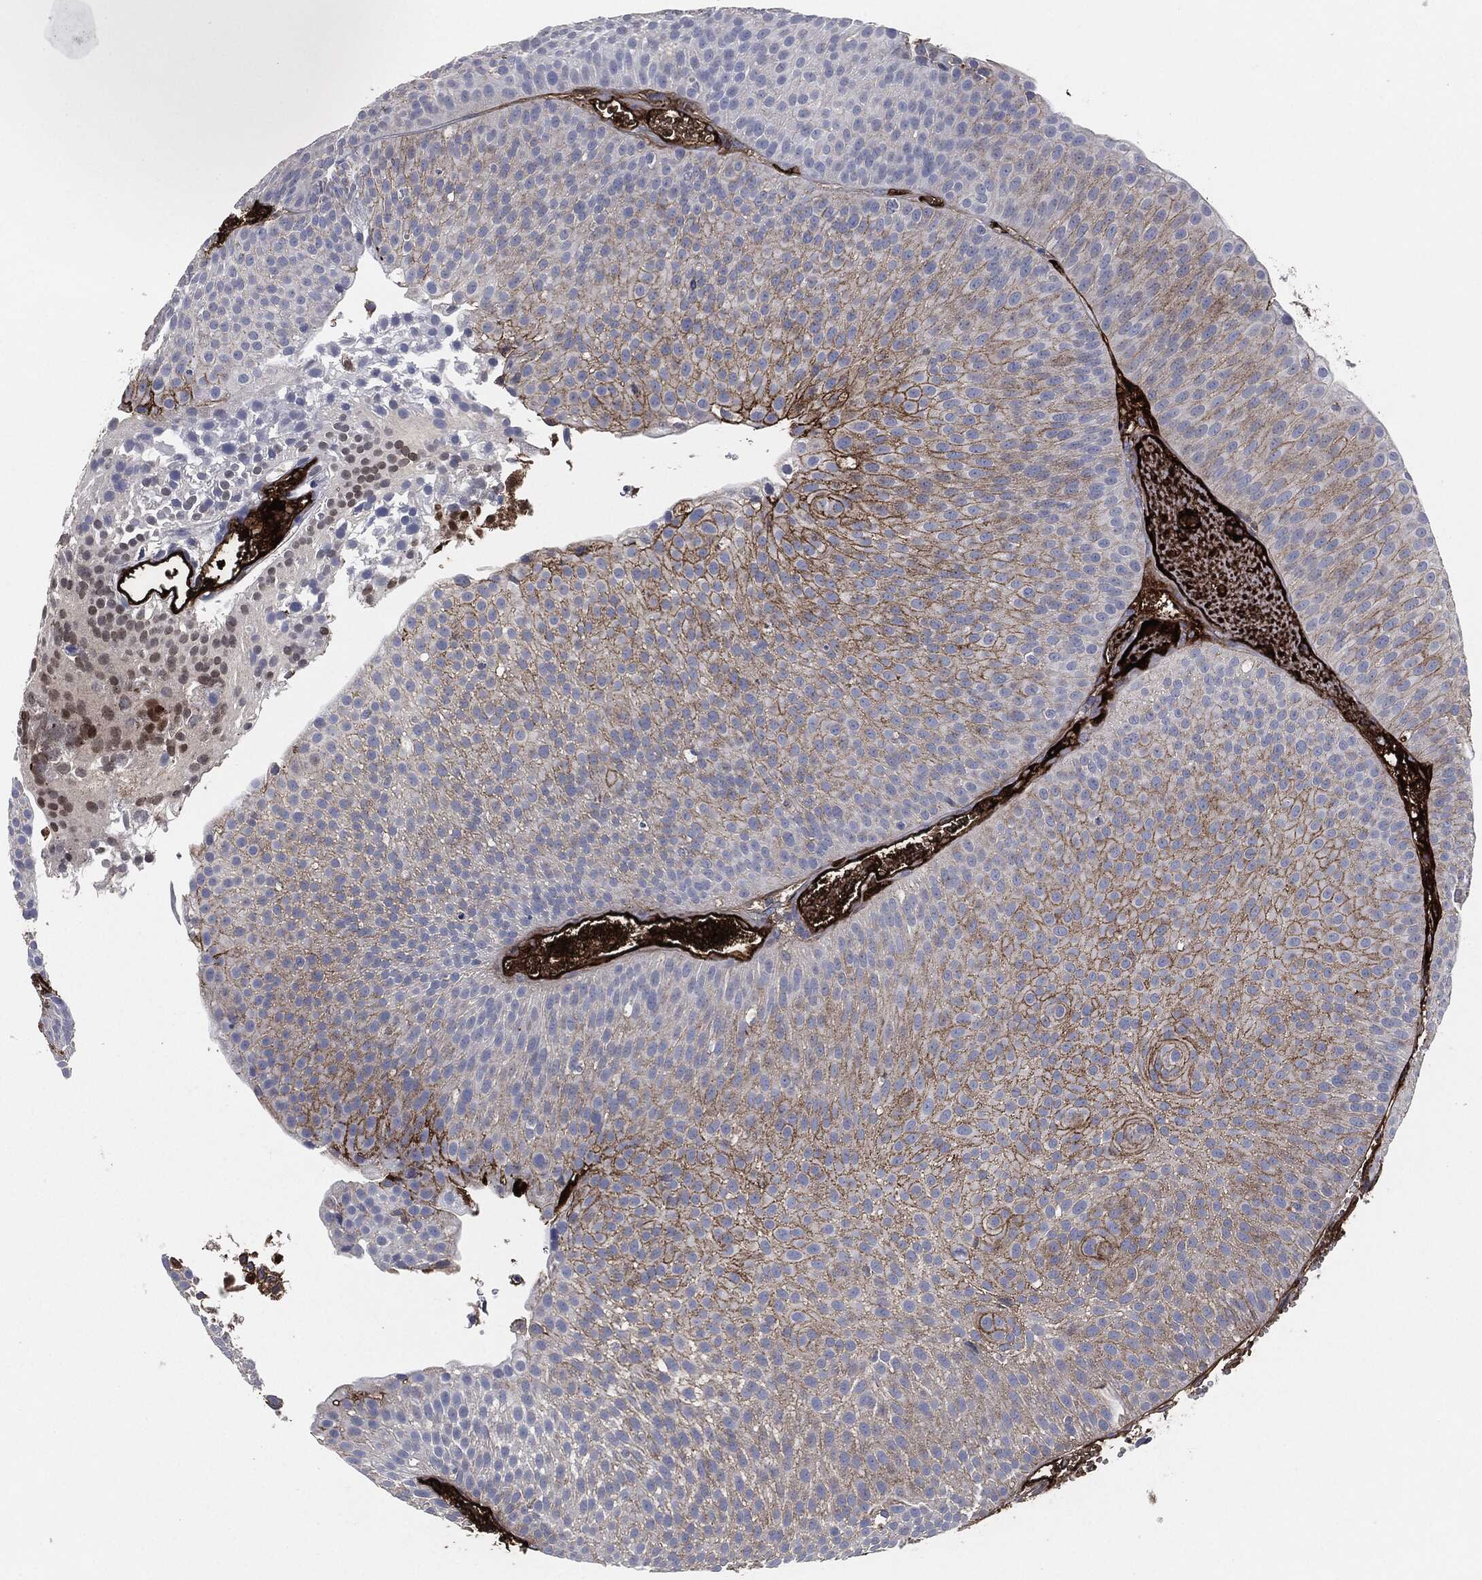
{"staining": {"intensity": "moderate", "quantity": "25%-75%", "location": "cytoplasmic/membranous"}, "tissue": "urothelial cancer", "cell_type": "Tumor cells", "image_type": "cancer", "snomed": [{"axis": "morphology", "description": "Urothelial carcinoma, Low grade"}, {"axis": "topography", "description": "Urinary bladder"}], "caption": "High-magnification brightfield microscopy of urothelial carcinoma (low-grade) stained with DAB (3,3'-diaminobenzidine) (brown) and counterstained with hematoxylin (blue). tumor cells exhibit moderate cytoplasmic/membranous expression is appreciated in approximately25%-75% of cells.", "gene": "APOB", "patient": {"sex": "male", "age": 65}}